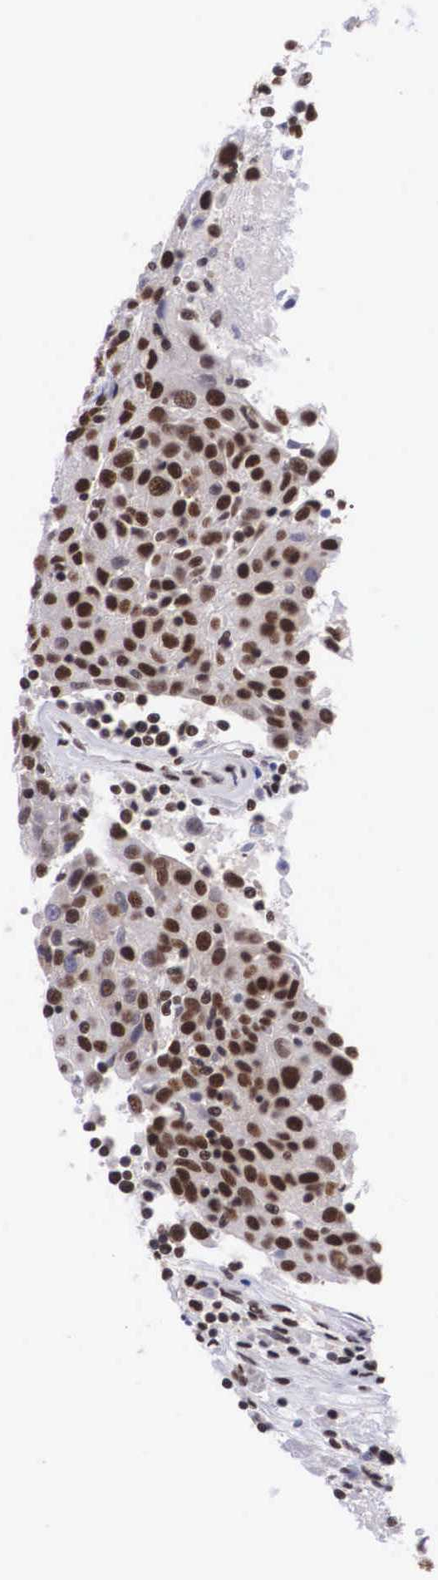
{"staining": {"intensity": "moderate", "quantity": ">75%", "location": "nuclear"}, "tissue": "urothelial cancer", "cell_type": "Tumor cells", "image_type": "cancer", "snomed": [{"axis": "morphology", "description": "Urothelial carcinoma, High grade"}, {"axis": "topography", "description": "Urinary bladder"}], "caption": "Brown immunohistochemical staining in human urothelial cancer shows moderate nuclear staining in approximately >75% of tumor cells.", "gene": "SF3A1", "patient": {"sex": "female", "age": 85}}